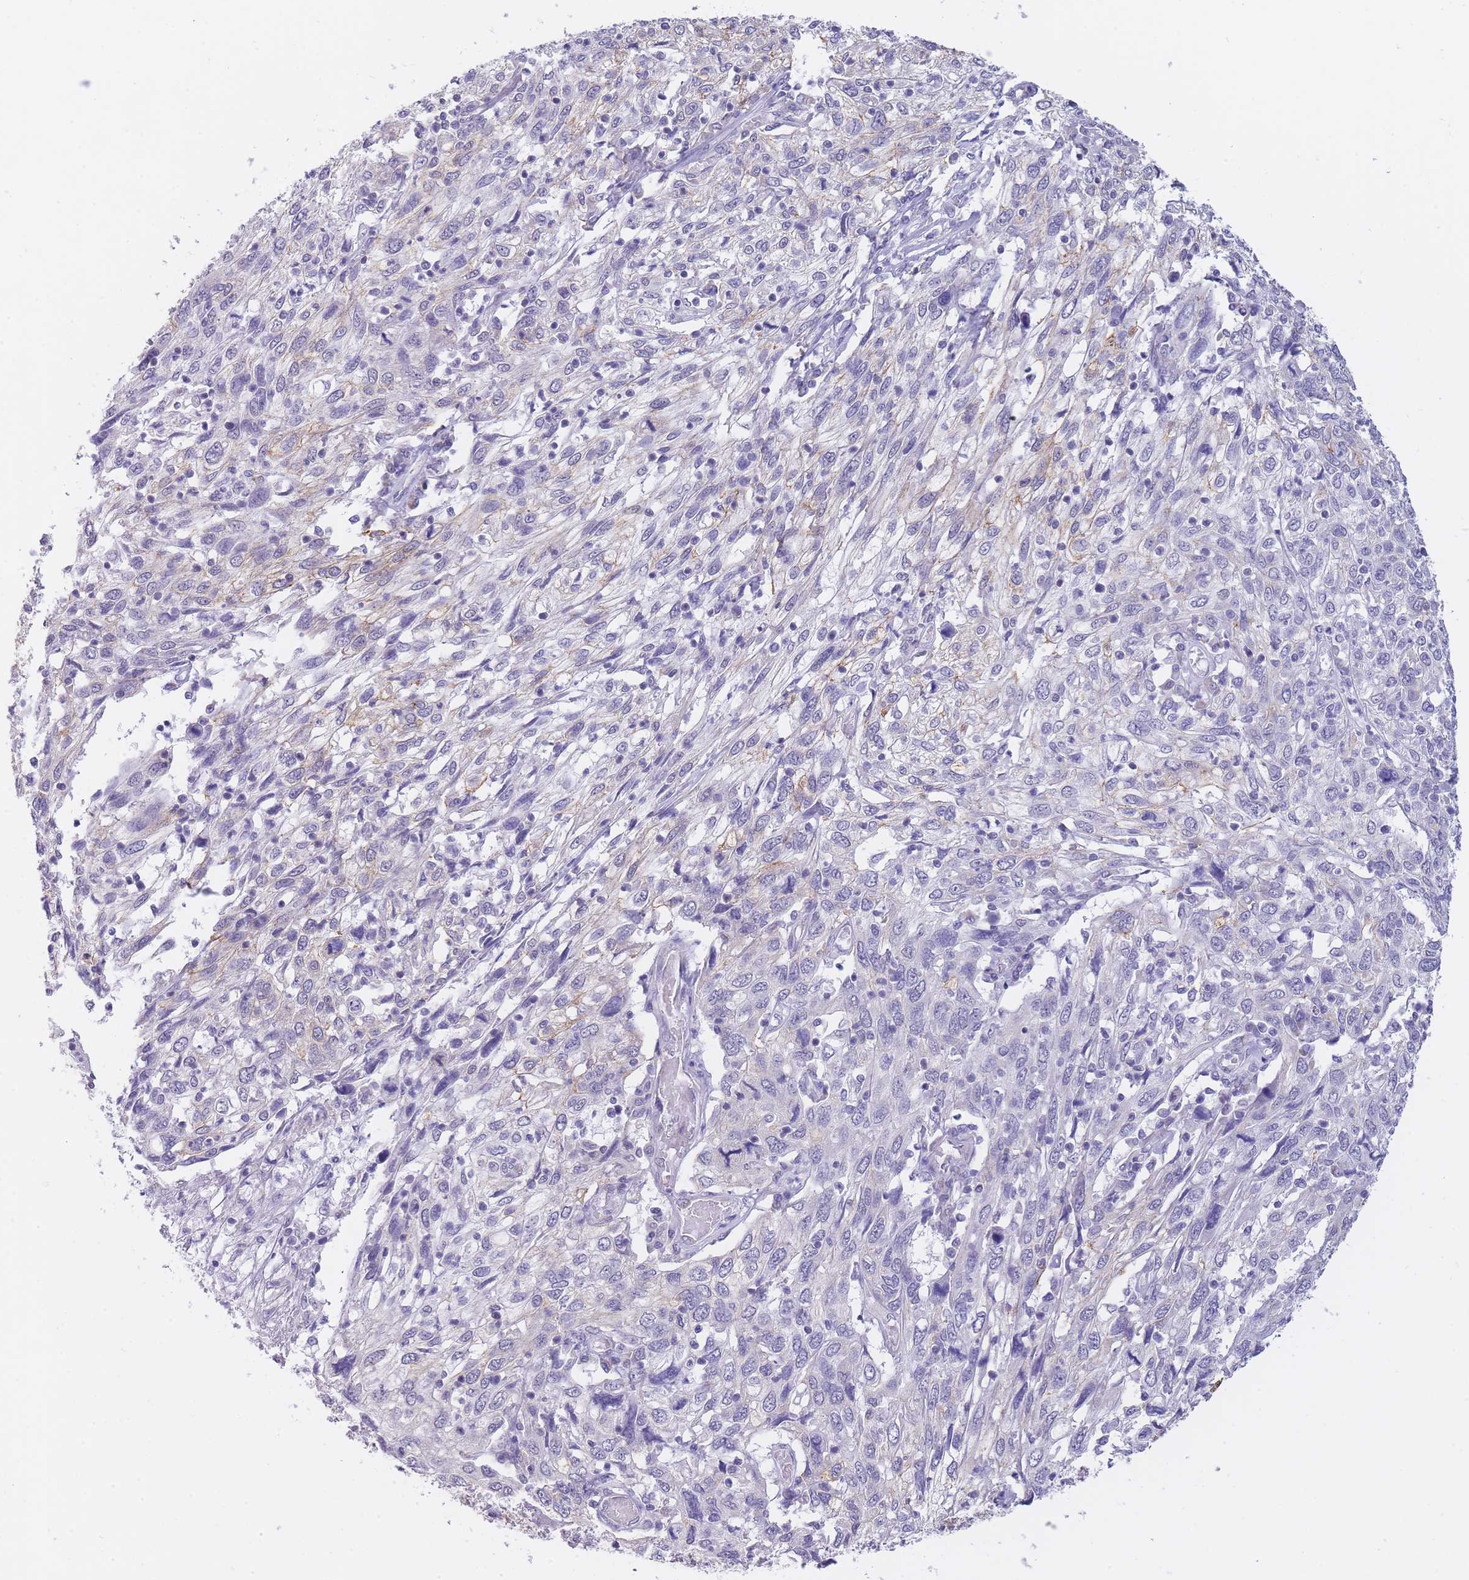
{"staining": {"intensity": "negative", "quantity": "none", "location": "none"}, "tissue": "cervical cancer", "cell_type": "Tumor cells", "image_type": "cancer", "snomed": [{"axis": "morphology", "description": "Squamous cell carcinoma, NOS"}, {"axis": "topography", "description": "Cervix"}], "caption": "A histopathology image of human cervical cancer (squamous cell carcinoma) is negative for staining in tumor cells. (Brightfield microscopy of DAB (3,3'-diaminobenzidine) immunohistochemistry at high magnification).", "gene": "FRAT2", "patient": {"sex": "female", "age": 46}}